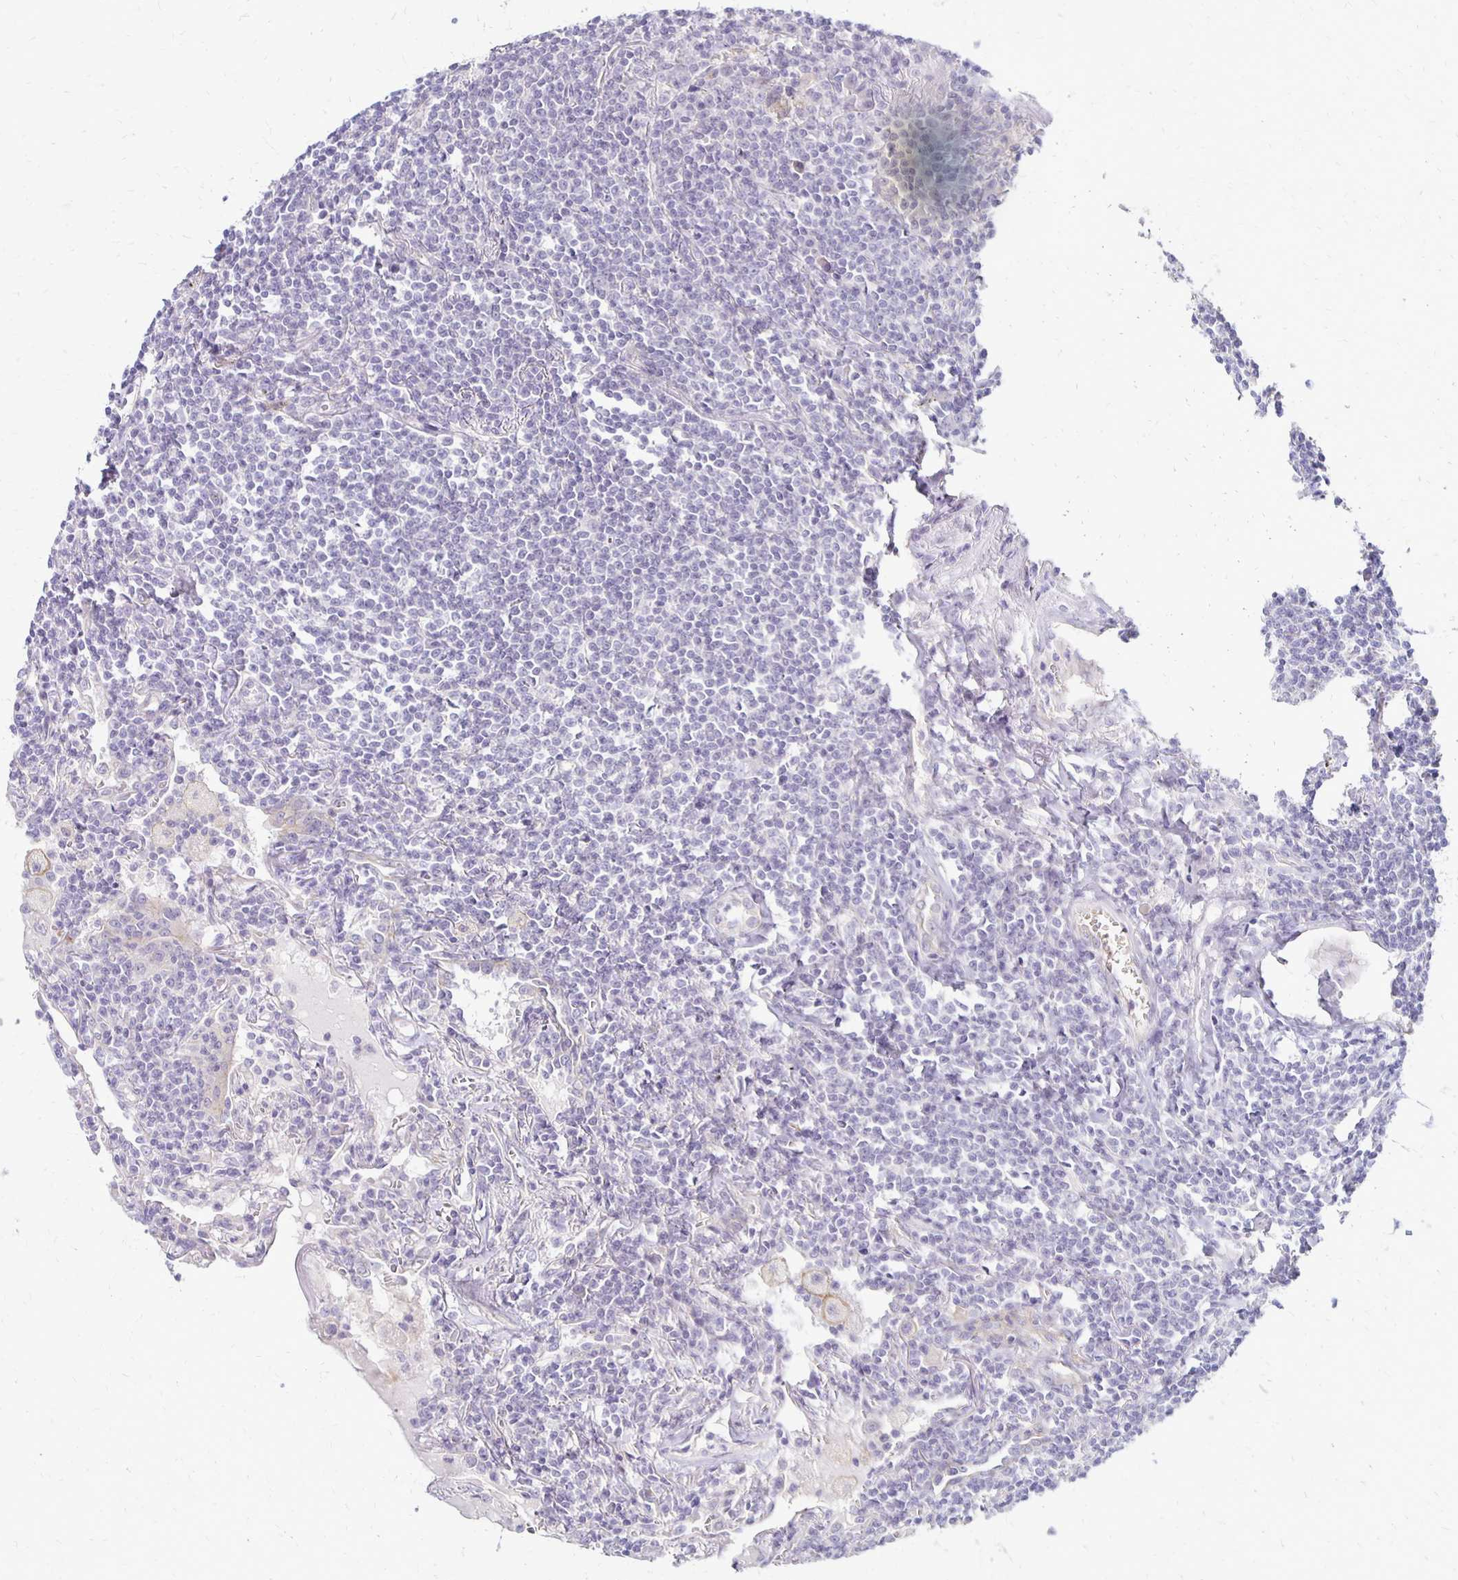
{"staining": {"intensity": "negative", "quantity": "none", "location": "none"}, "tissue": "lymphoma", "cell_type": "Tumor cells", "image_type": "cancer", "snomed": [{"axis": "morphology", "description": "Malignant lymphoma, non-Hodgkin's type, Low grade"}, {"axis": "topography", "description": "Lung"}], "caption": "Immunohistochemistry histopathology image of lymphoma stained for a protein (brown), which exhibits no expression in tumor cells. (Stains: DAB IHC with hematoxylin counter stain, Microscopy: brightfield microscopy at high magnification).", "gene": "KATNBL1", "patient": {"sex": "female", "age": 71}}